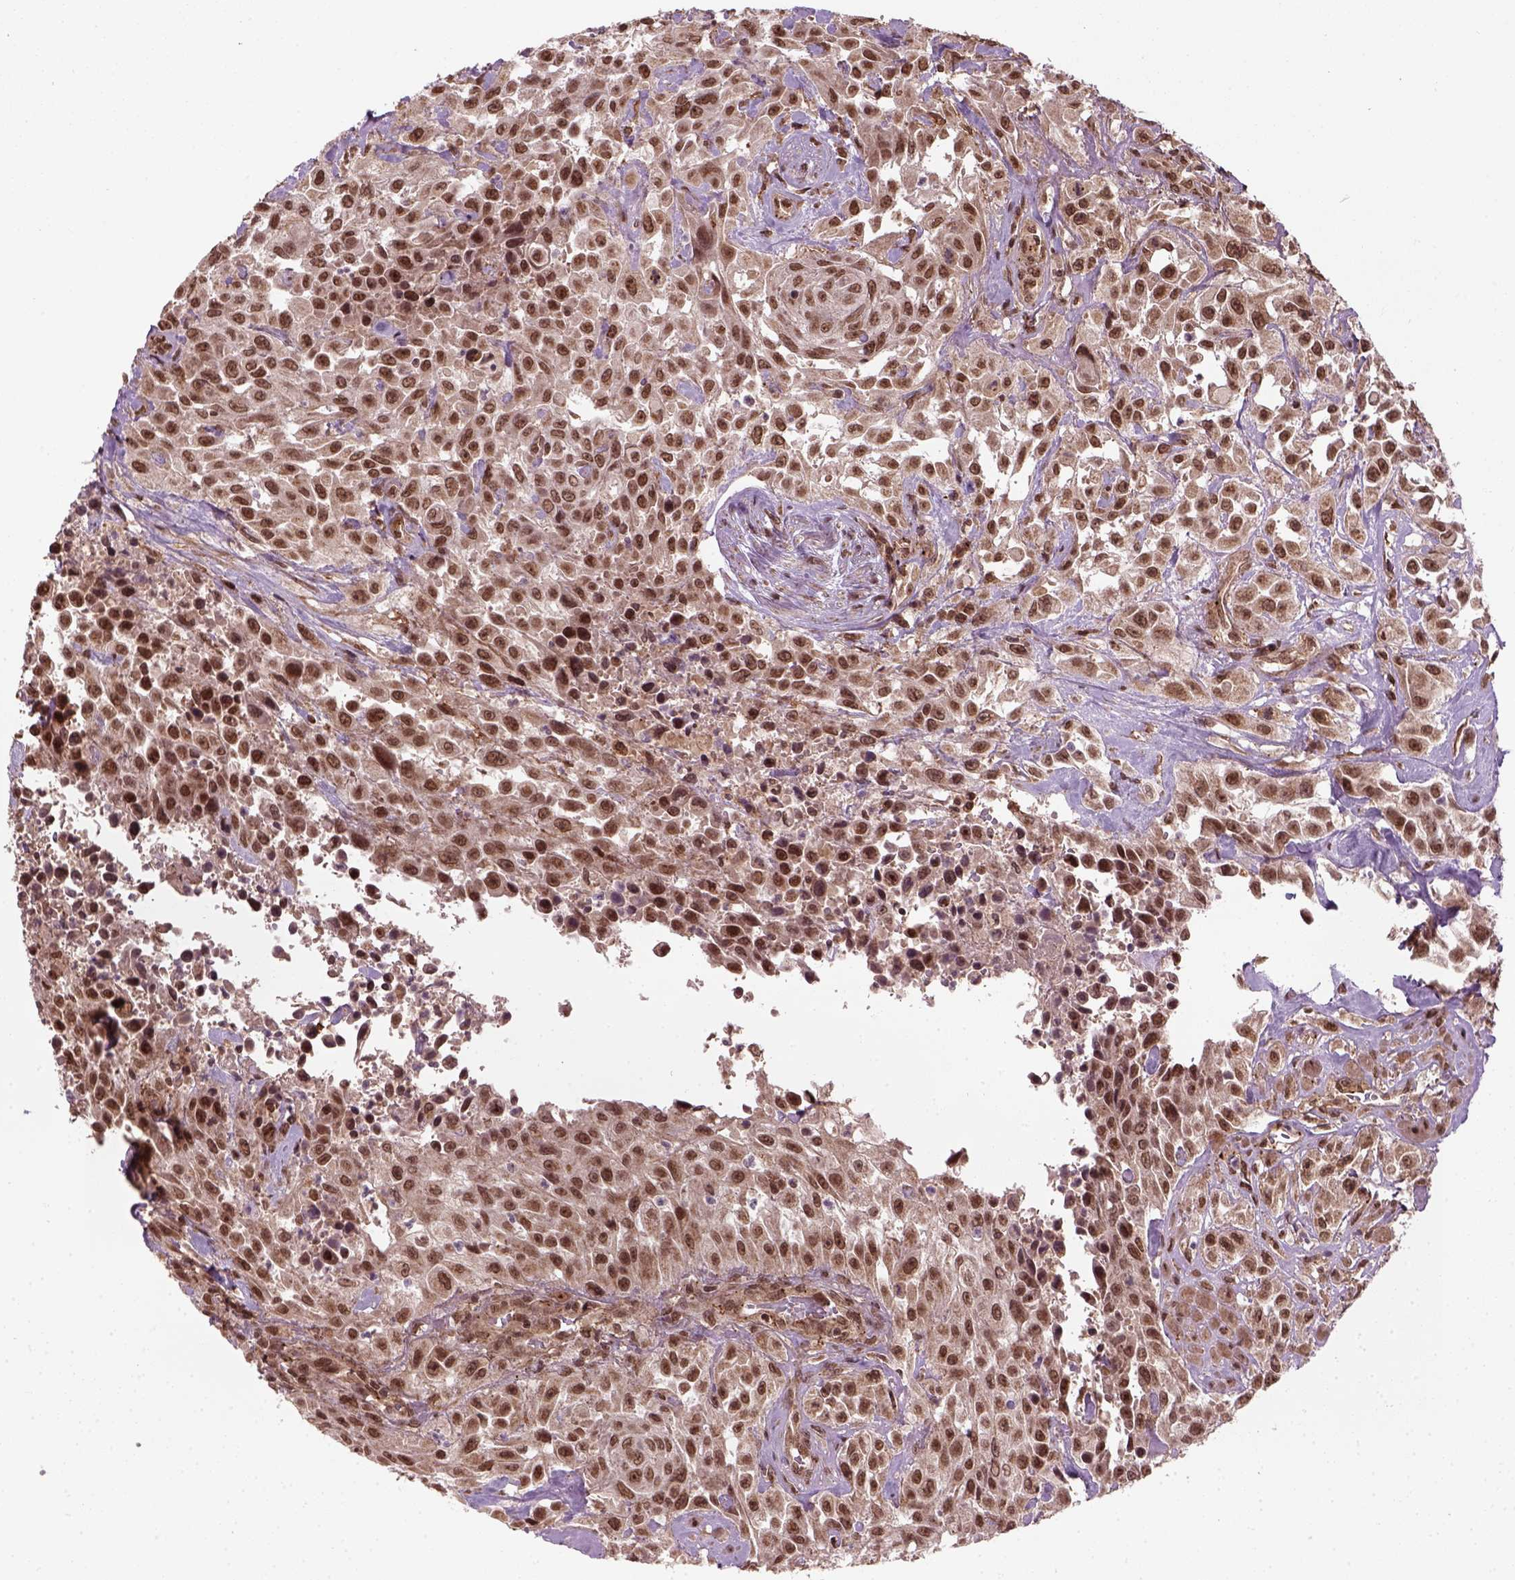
{"staining": {"intensity": "moderate", "quantity": ">75%", "location": "cytoplasmic/membranous,nuclear"}, "tissue": "urothelial cancer", "cell_type": "Tumor cells", "image_type": "cancer", "snomed": [{"axis": "morphology", "description": "Urothelial carcinoma, High grade"}, {"axis": "topography", "description": "Urinary bladder"}], "caption": "Urothelial cancer stained with a protein marker displays moderate staining in tumor cells.", "gene": "NUDT9", "patient": {"sex": "male", "age": 79}}